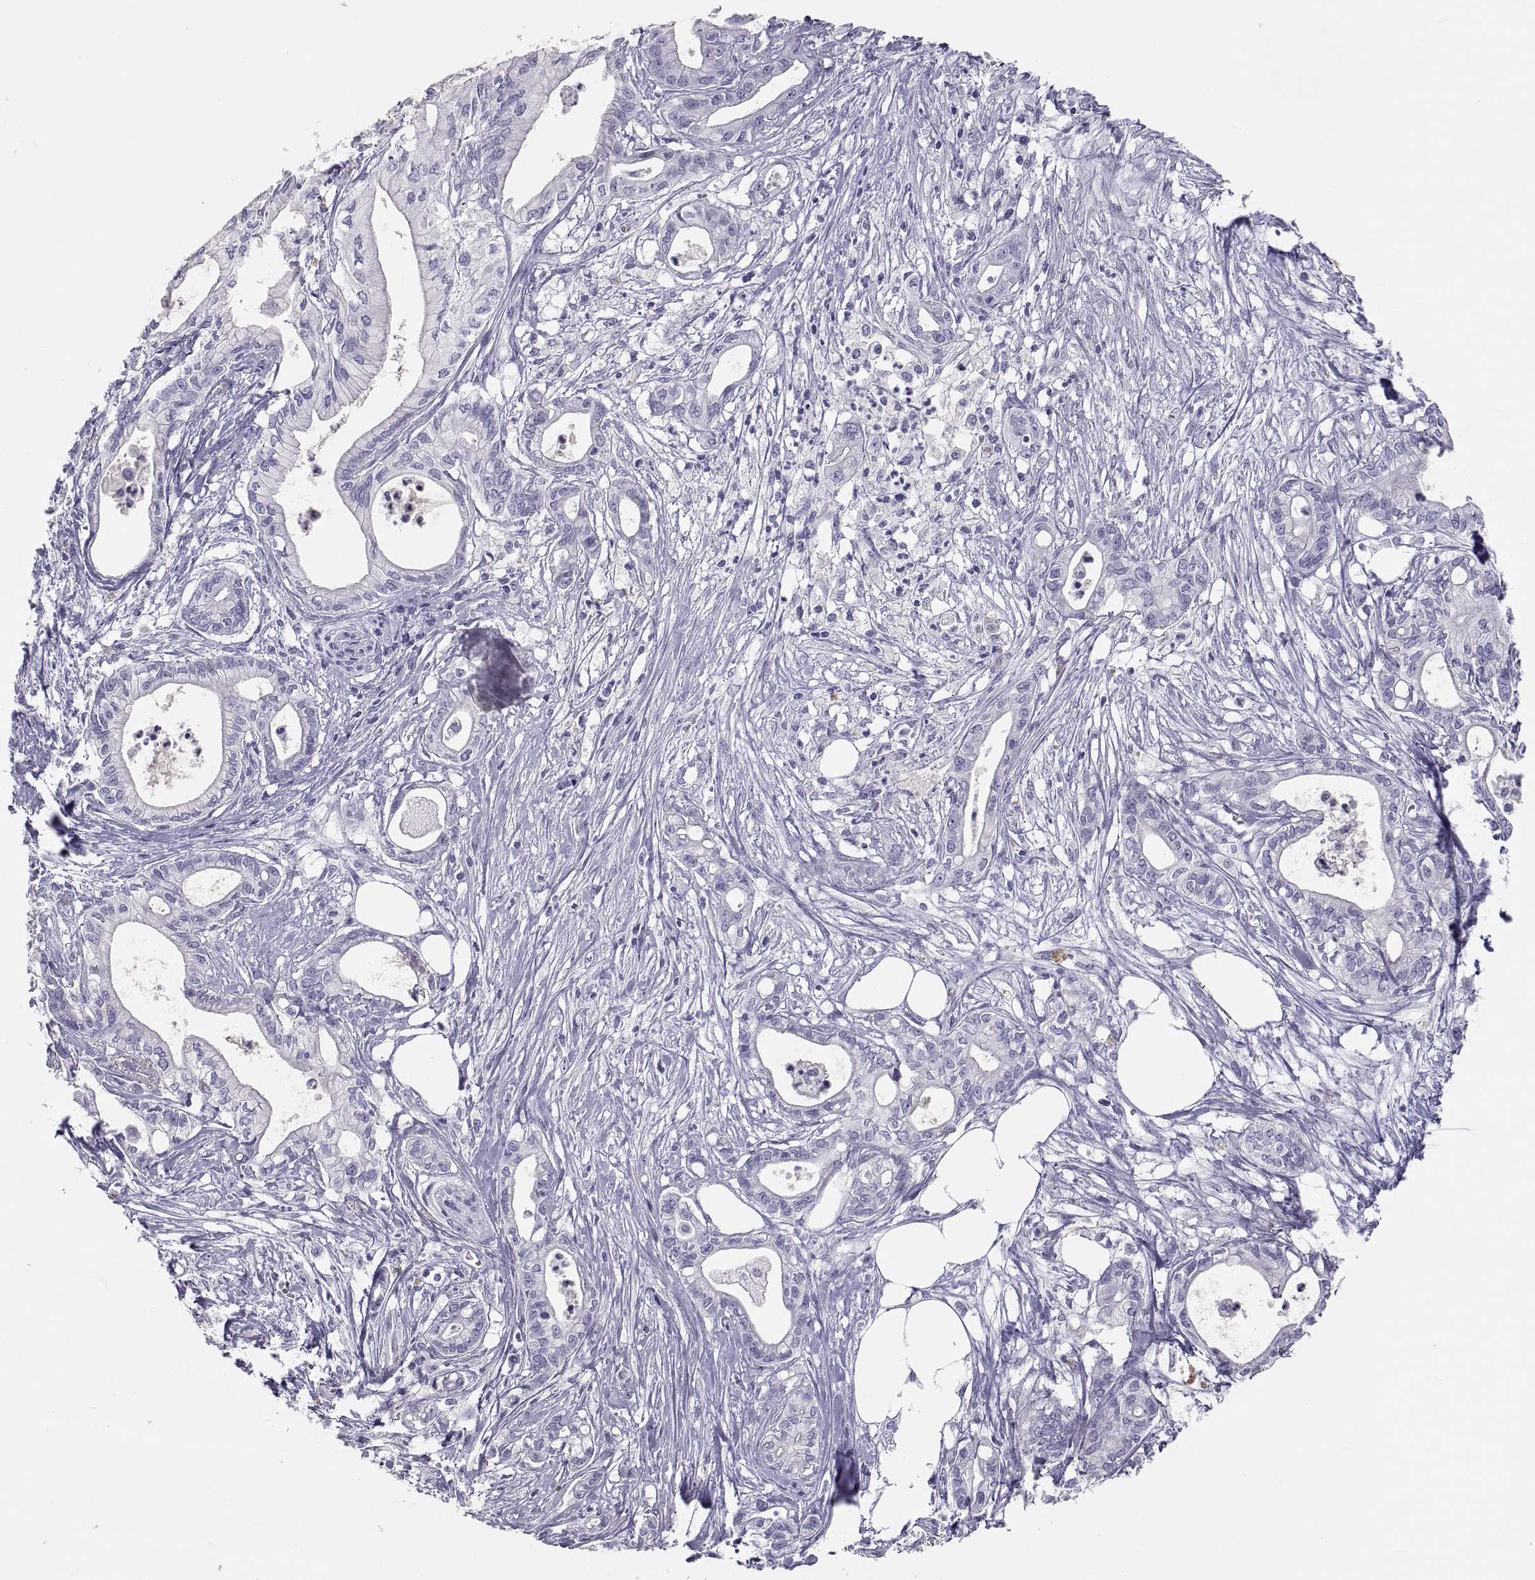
{"staining": {"intensity": "negative", "quantity": "none", "location": "none"}, "tissue": "pancreatic cancer", "cell_type": "Tumor cells", "image_type": "cancer", "snomed": [{"axis": "morphology", "description": "Adenocarcinoma, NOS"}, {"axis": "topography", "description": "Pancreas"}], "caption": "Immunohistochemistry (IHC) image of adenocarcinoma (pancreatic) stained for a protein (brown), which shows no positivity in tumor cells.", "gene": "MAGEB2", "patient": {"sex": "male", "age": 71}}